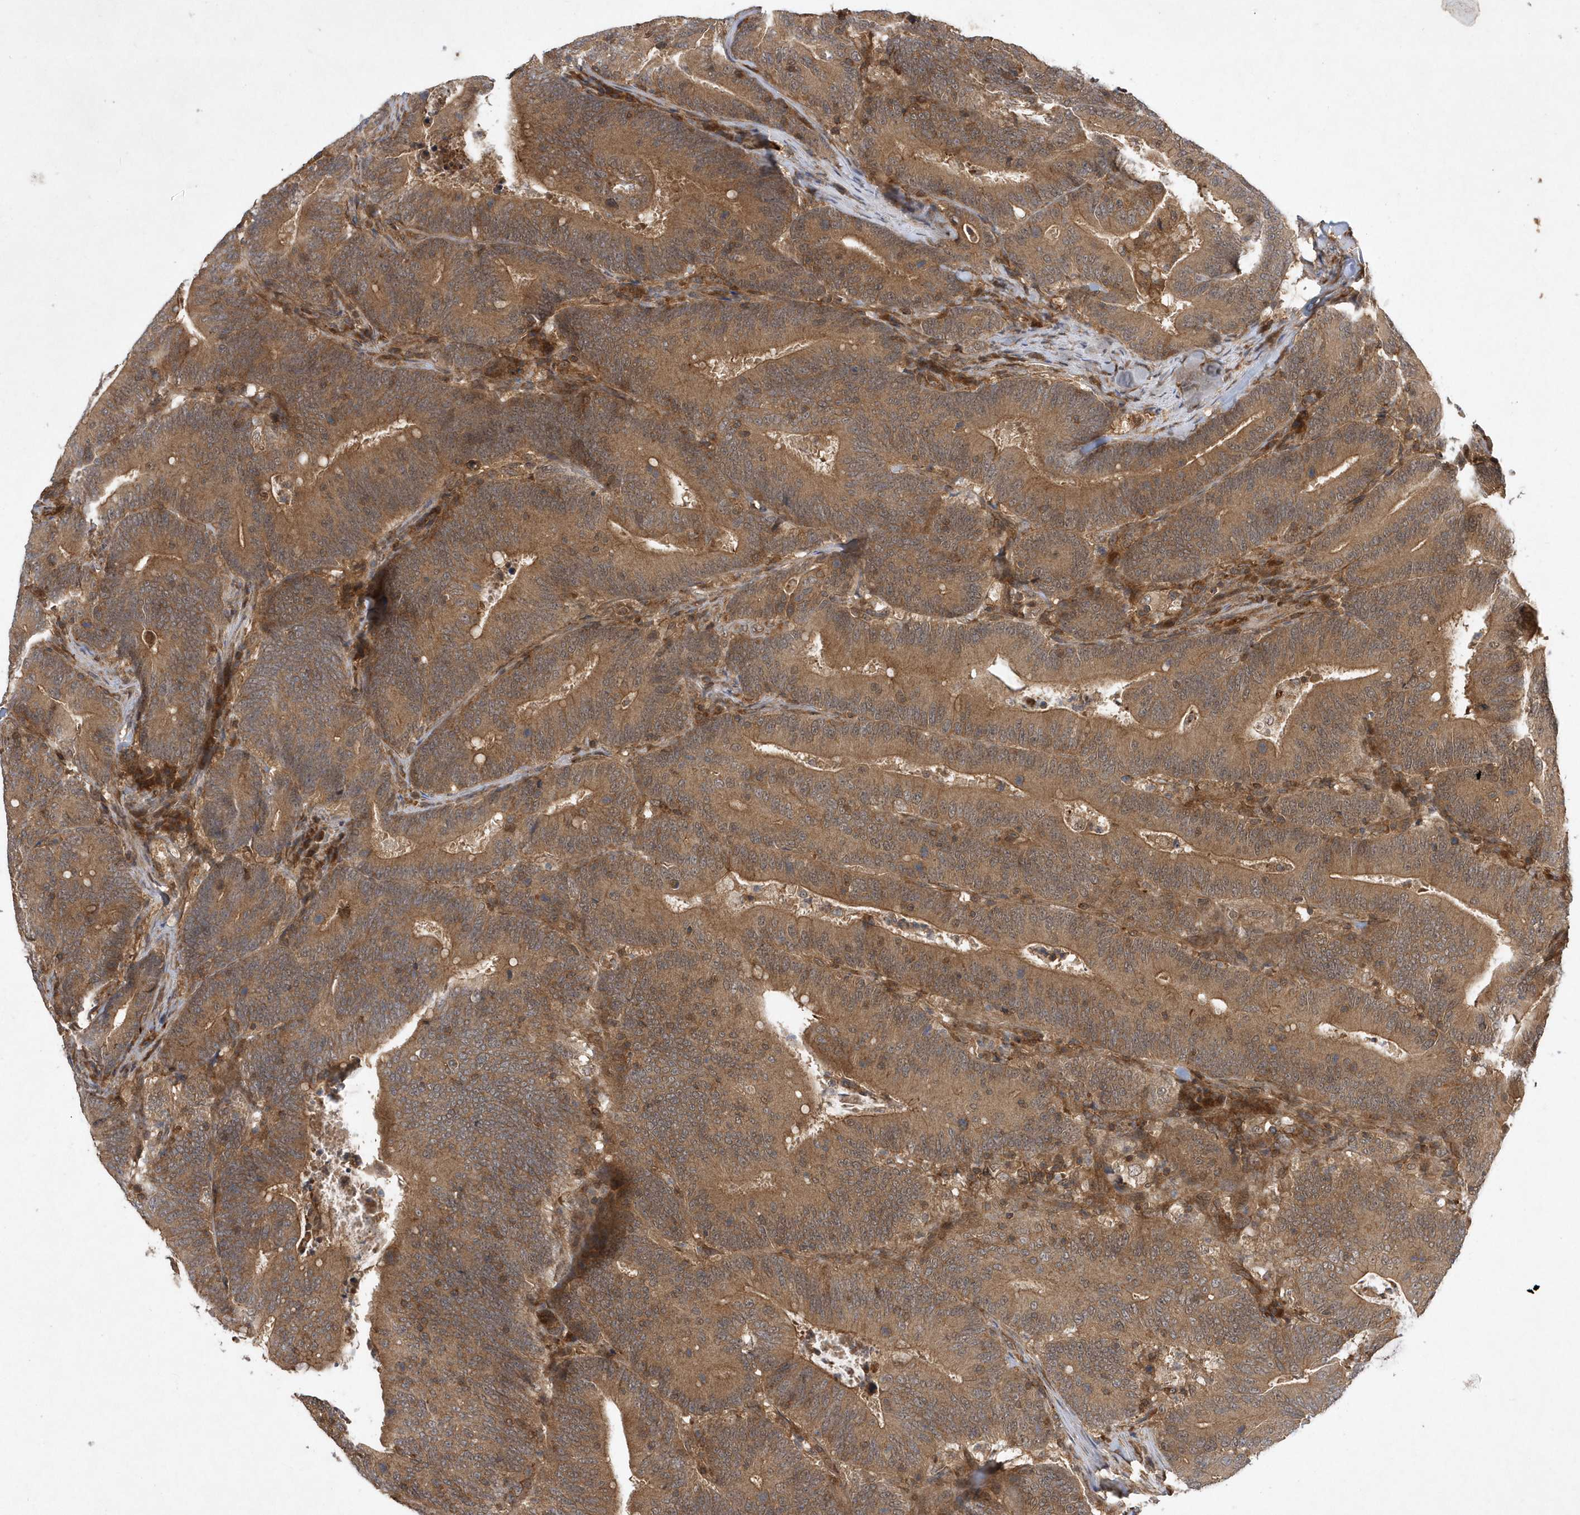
{"staining": {"intensity": "moderate", "quantity": ">75%", "location": "cytoplasmic/membranous,nuclear"}, "tissue": "colorectal cancer", "cell_type": "Tumor cells", "image_type": "cancer", "snomed": [{"axis": "morphology", "description": "Adenocarcinoma, NOS"}, {"axis": "topography", "description": "Colon"}], "caption": "Colorectal cancer (adenocarcinoma) tissue demonstrates moderate cytoplasmic/membranous and nuclear positivity in approximately >75% of tumor cells Using DAB (brown) and hematoxylin (blue) stains, captured at high magnification using brightfield microscopy.", "gene": "GFM2", "patient": {"sex": "female", "age": 66}}